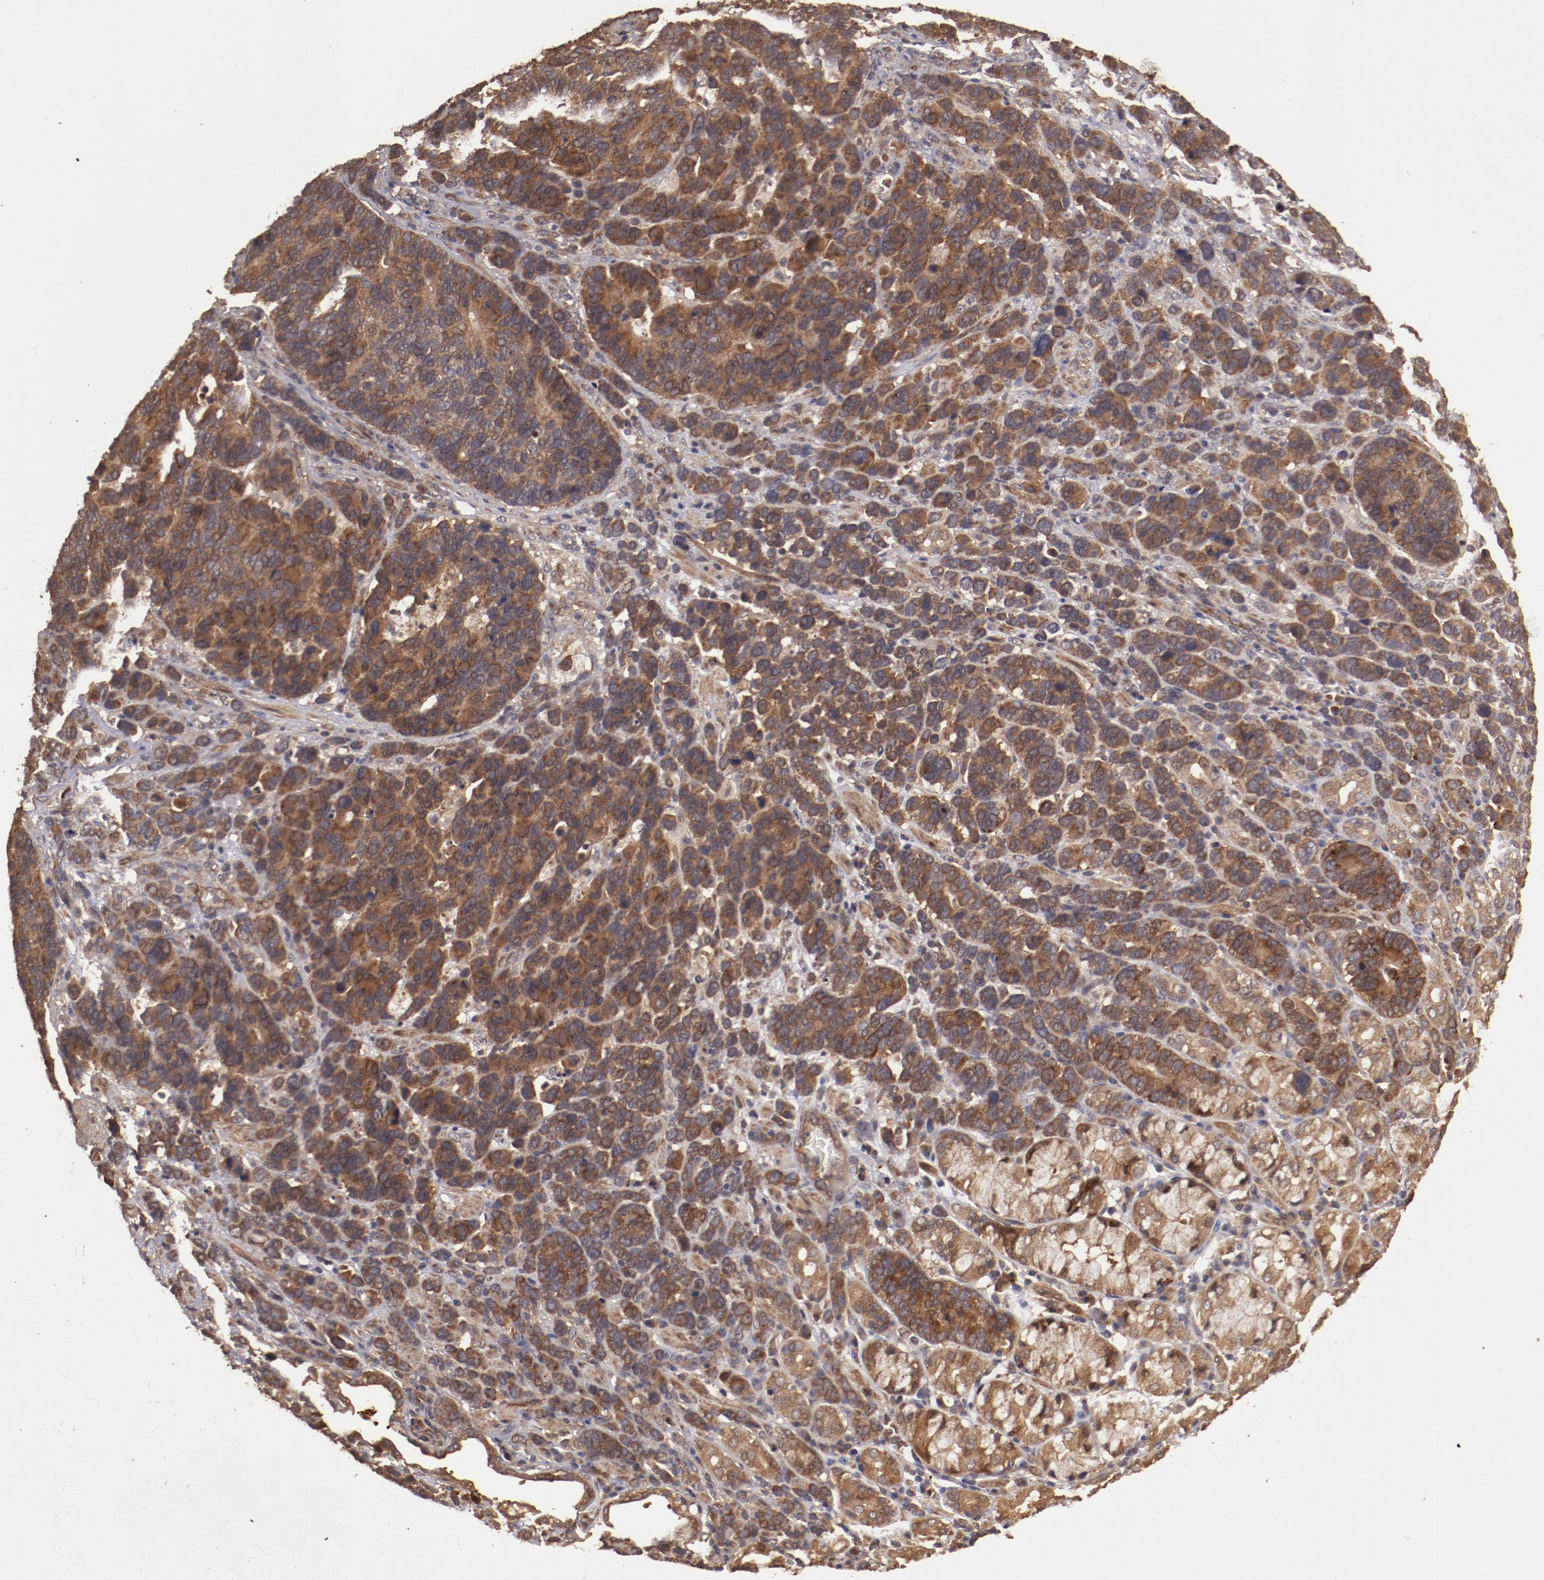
{"staining": {"intensity": "strong", "quantity": ">75%", "location": "cytoplasmic/membranous"}, "tissue": "stomach cancer", "cell_type": "Tumor cells", "image_type": "cancer", "snomed": [{"axis": "morphology", "description": "Adenocarcinoma, NOS"}, {"axis": "topography", "description": "Stomach, upper"}], "caption": "Stomach adenocarcinoma stained with immunohistochemistry demonstrates strong cytoplasmic/membranous expression in approximately >75% of tumor cells.", "gene": "TXNDC16", "patient": {"sex": "male", "age": 71}}